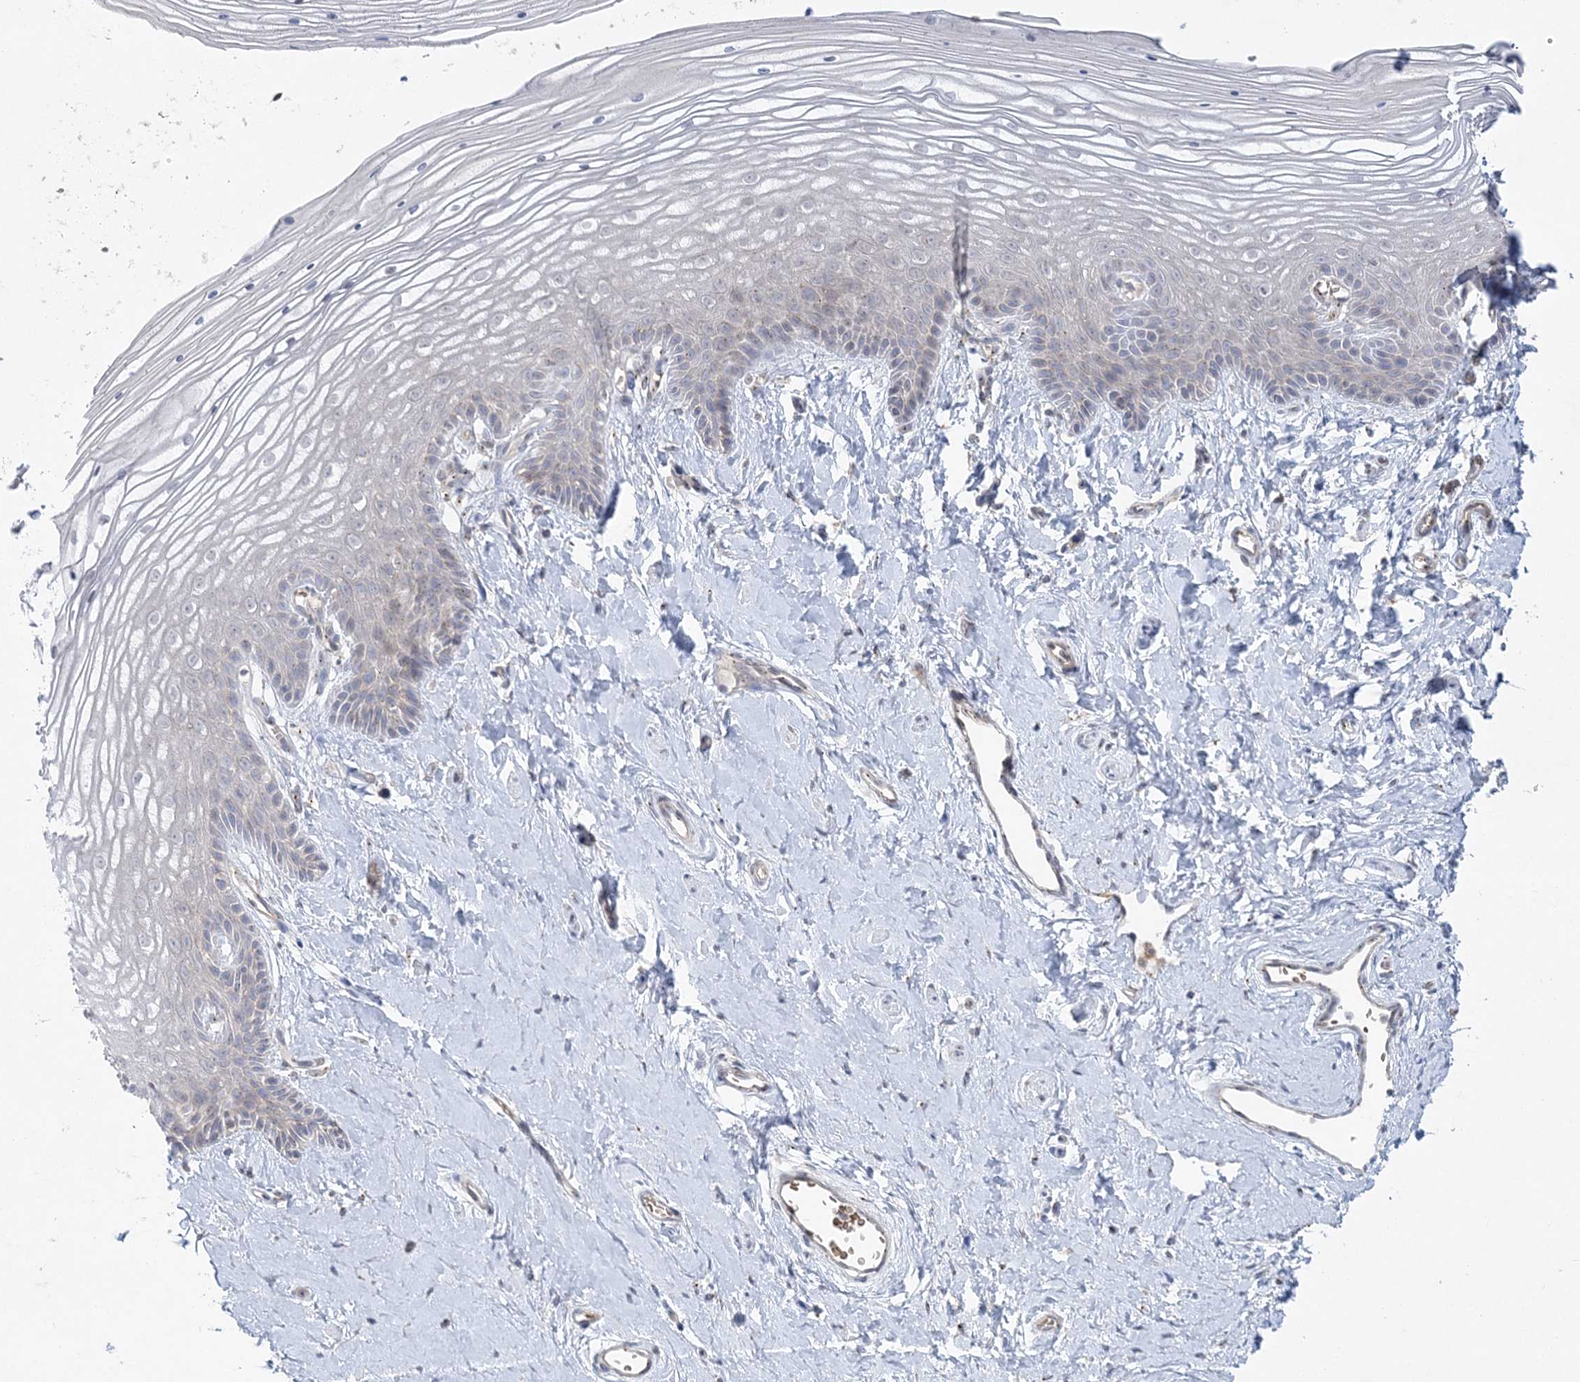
{"staining": {"intensity": "weak", "quantity": "<25%", "location": "cytoplasmic/membranous"}, "tissue": "vagina", "cell_type": "Squamous epithelial cells", "image_type": "normal", "snomed": [{"axis": "morphology", "description": "Normal tissue, NOS"}, {"axis": "topography", "description": "Vagina"}, {"axis": "topography", "description": "Cervix"}], "caption": "This is an immunohistochemistry histopathology image of normal human vagina. There is no staining in squamous epithelial cells.", "gene": "ADAMTS12", "patient": {"sex": "female", "age": 40}}